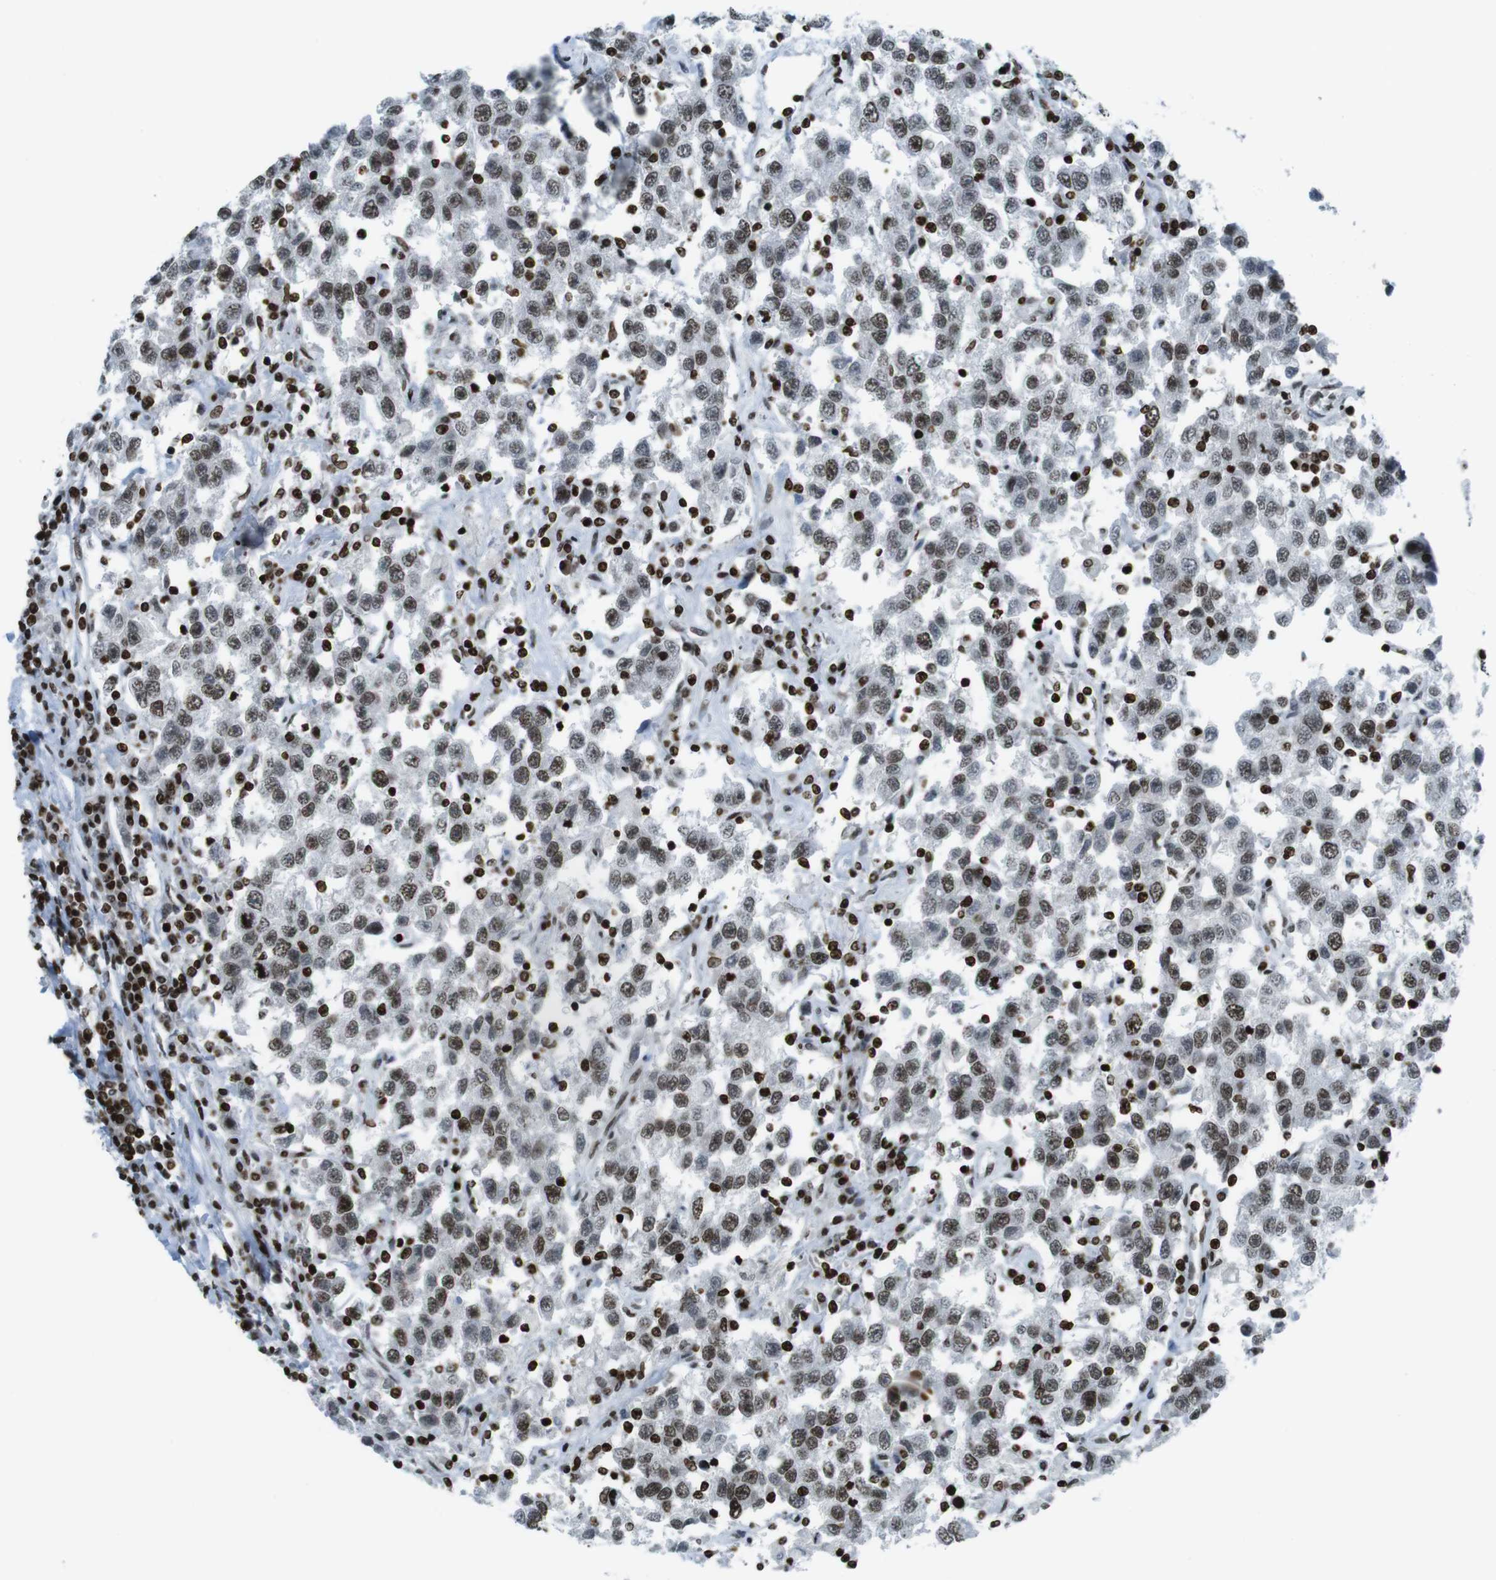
{"staining": {"intensity": "moderate", "quantity": ">75%", "location": "nuclear"}, "tissue": "testis cancer", "cell_type": "Tumor cells", "image_type": "cancer", "snomed": [{"axis": "morphology", "description": "Seminoma, NOS"}, {"axis": "topography", "description": "Testis"}], "caption": "DAB (3,3'-diaminobenzidine) immunohistochemical staining of testis cancer (seminoma) shows moderate nuclear protein positivity in approximately >75% of tumor cells.", "gene": "H2AC8", "patient": {"sex": "male", "age": 41}}